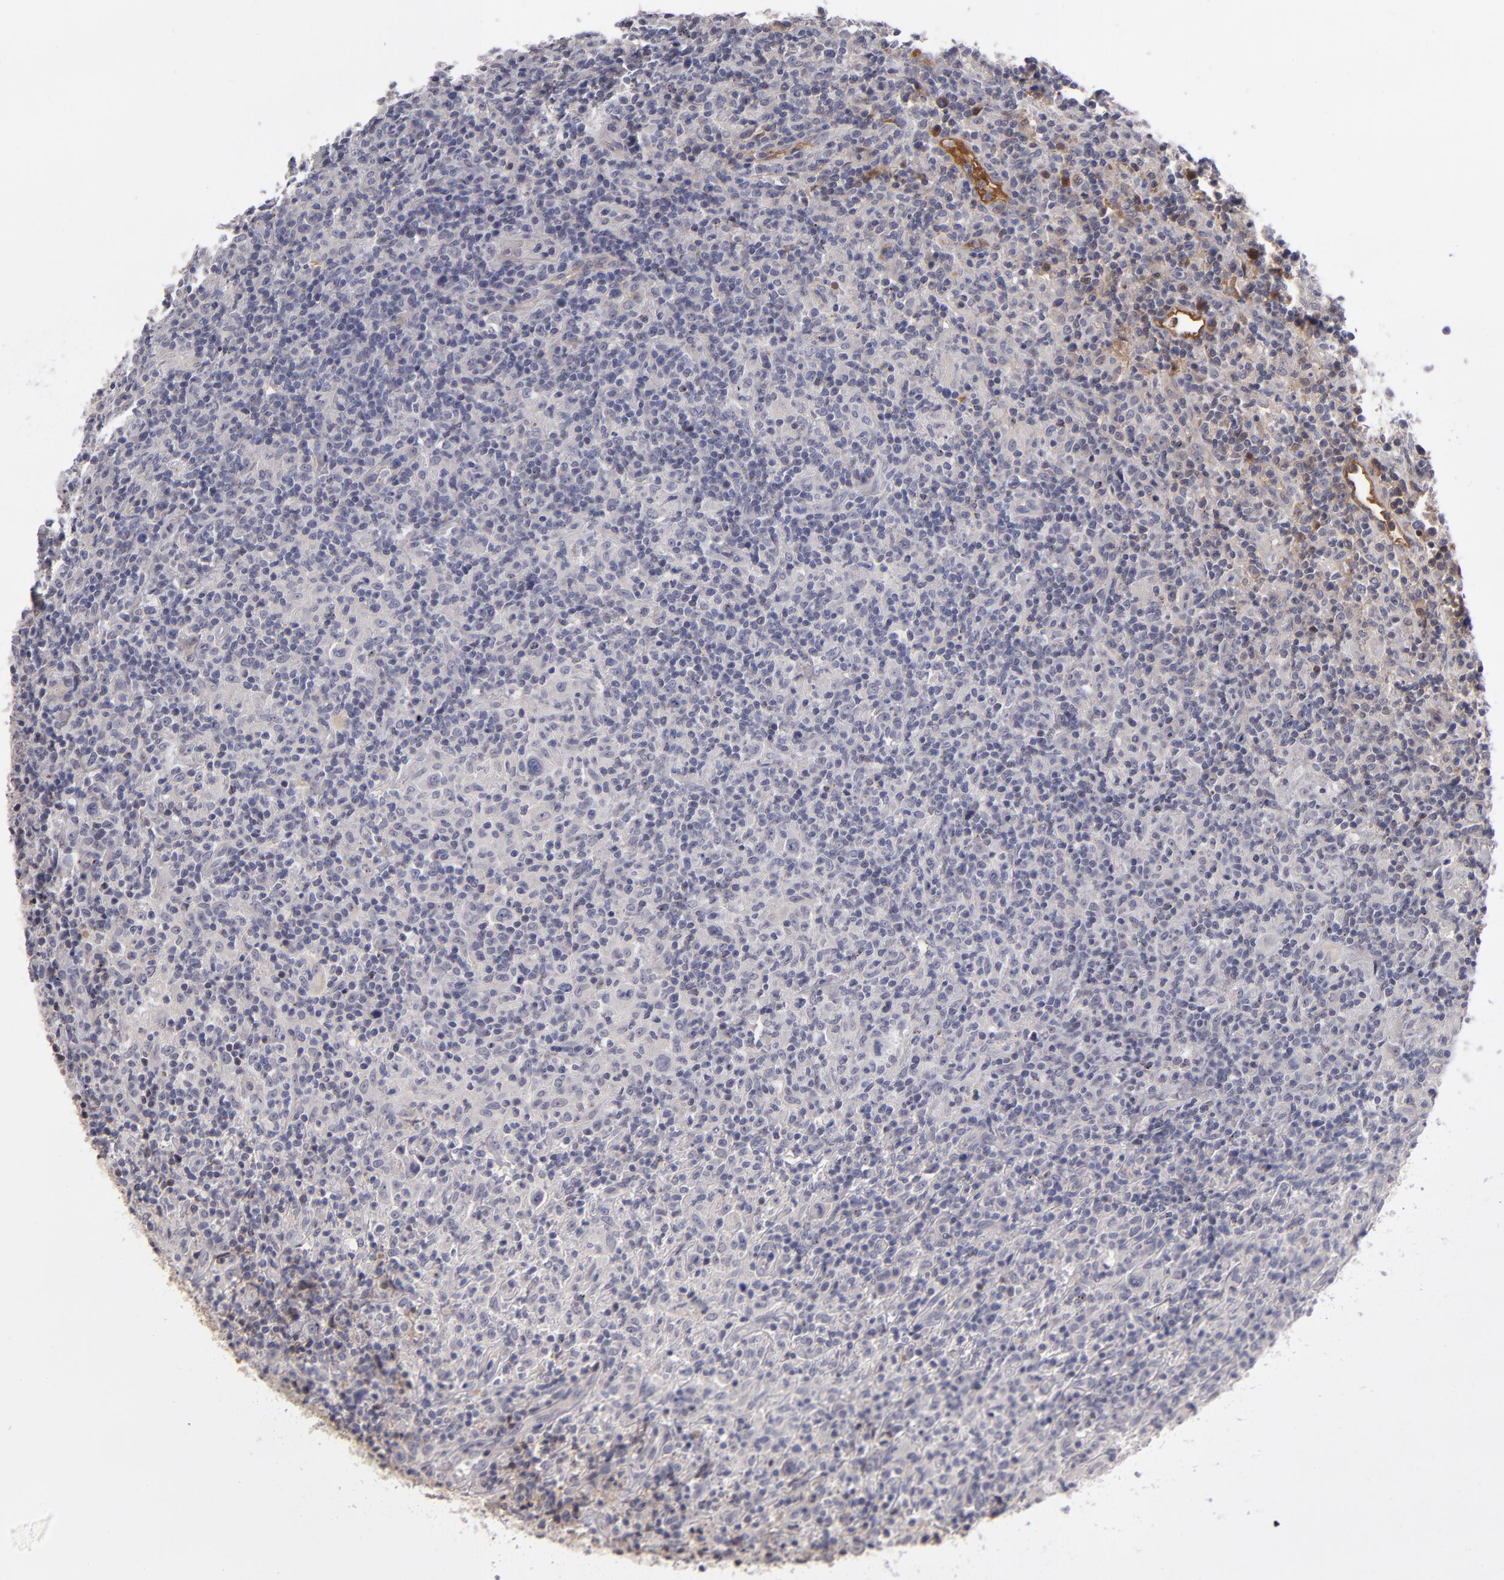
{"staining": {"intensity": "negative", "quantity": "none", "location": "none"}, "tissue": "lymphoma", "cell_type": "Tumor cells", "image_type": "cancer", "snomed": [{"axis": "morphology", "description": "Hodgkin's disease, NOS"}, {"axis": "topography", "description": "Lymph node"}], "caption": "Hodgkin's disease was stained to show a protein in brown. There is no significant staining in tumor cells.", "gene": "ITIH4", "patient": {"sex": "male", "age": 65}}